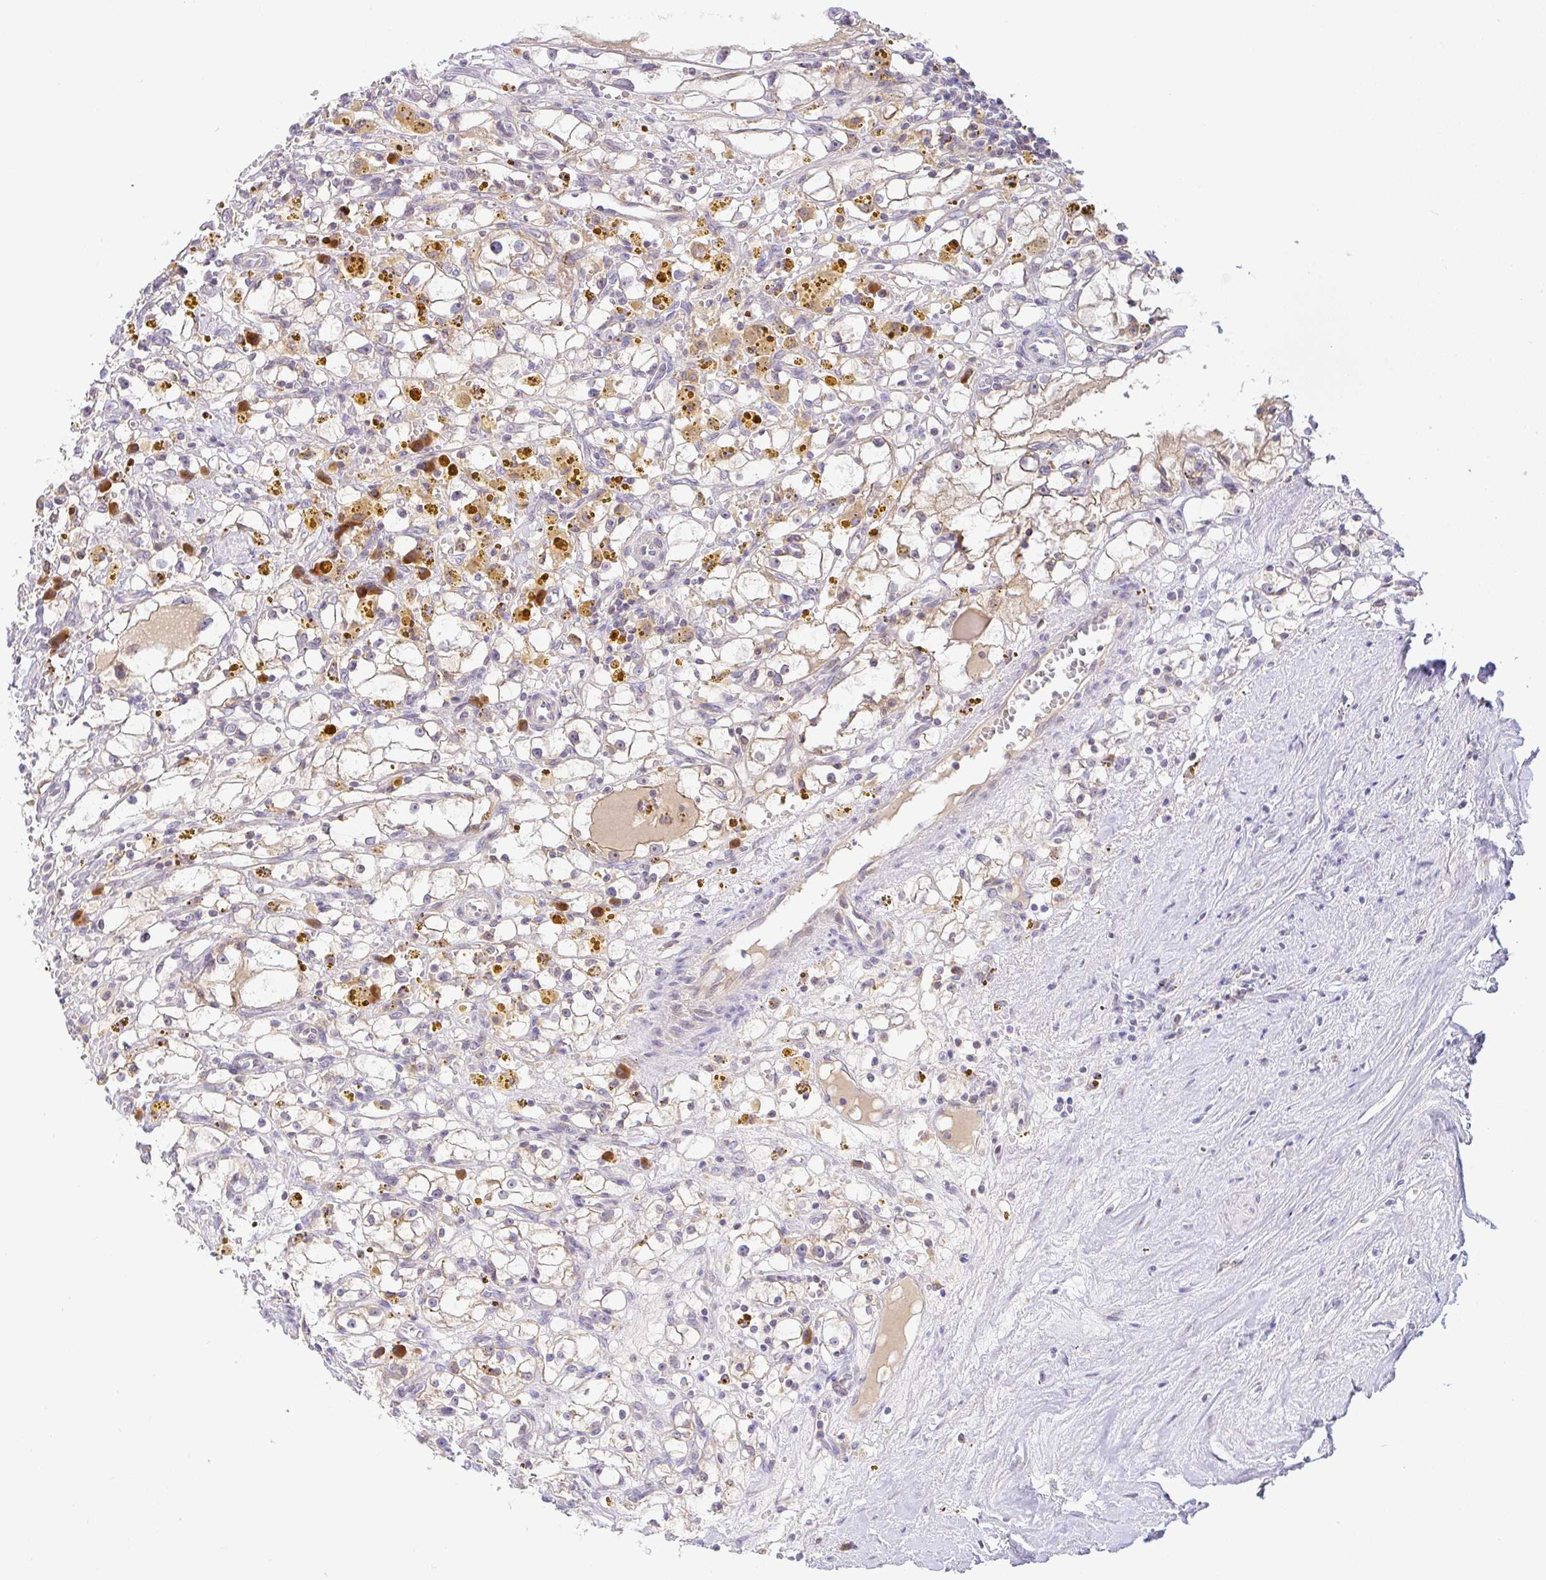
{"staining": {"intensity": "negative", "quantity": "none", "location": "none"}, "tissue": "renal cancer", "cell_type": "Tumor cells", "image_type": "cancer", "snomed": [{"axis": "morphology", "description": "Adenocarcinoma, NOS"}, {"axis": "topography", "description": "Kidney"}], "caption": "Human adenocarcinoma (renal) stained for a protein using IHC reveals no expression in tumor cells.", "gene": "DERL2", "patient": {"sex": "male", "age": 56}}